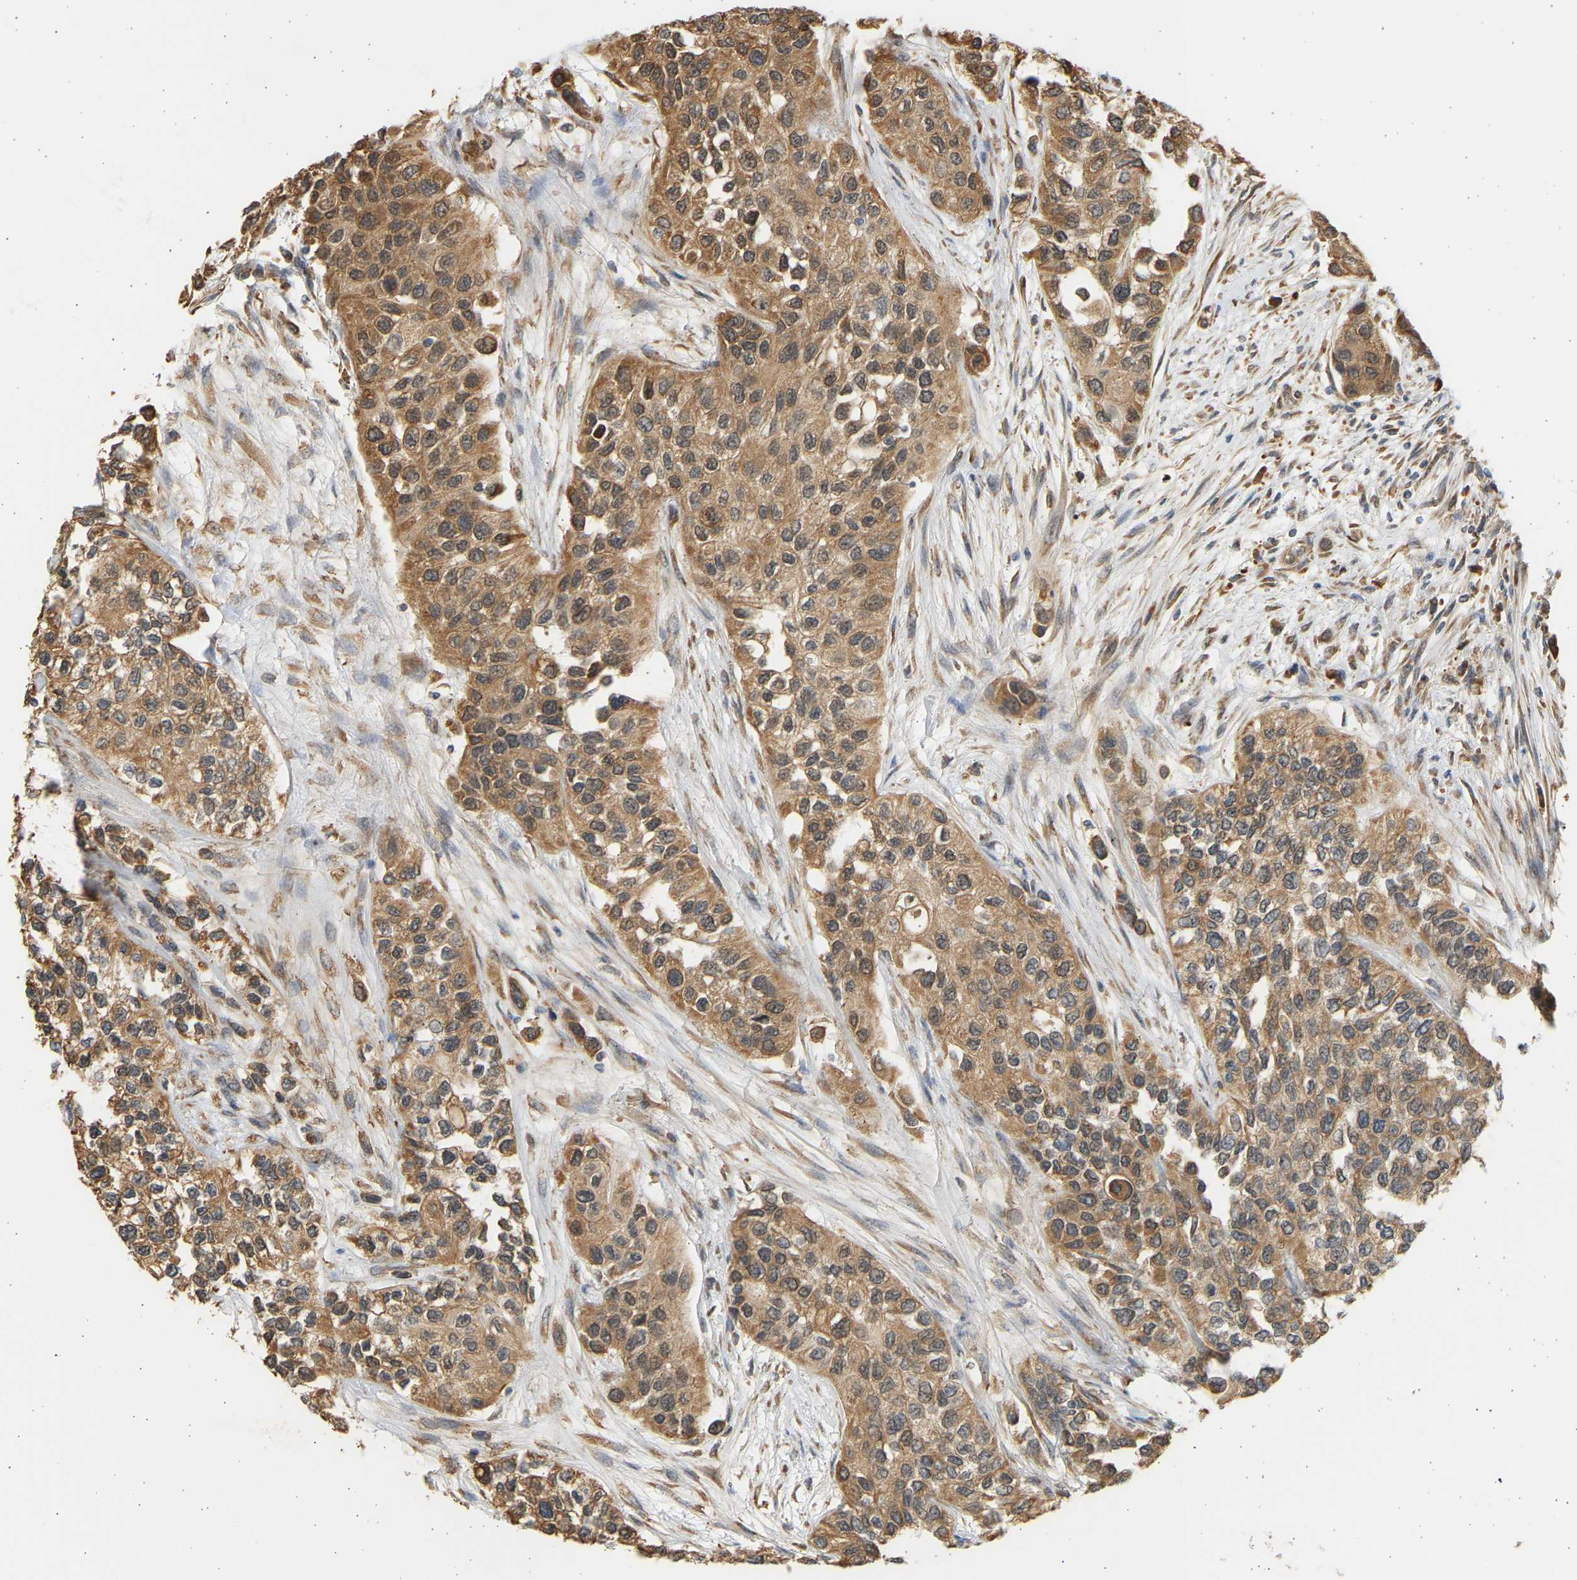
{"staining": {"intensity": "moderate", "quantity": ">75%", "location": "cytoplasmic/membranous"}, "tissue": "urothelial cancer", "cell_type": "Tumor cells", "image_type": "cancer", "snomed": [{"axis": "morphology", "description": "Urothelial carcinoma, High grade"}, {"axis": "topography", "description": "Urinary bladder"}], "caption": "Urothelial cancer was stained to show a protein in brown. There is medium levels of moderate cytoplasmic/membranous staining in approximately >75% of tumor cells. (DAB (3,3'-diaminobenzidine) IHC with brightfield microscopy, high magnification).", "gene": "B4GALT6", "patient": {"sex": "female", "age": 56}}